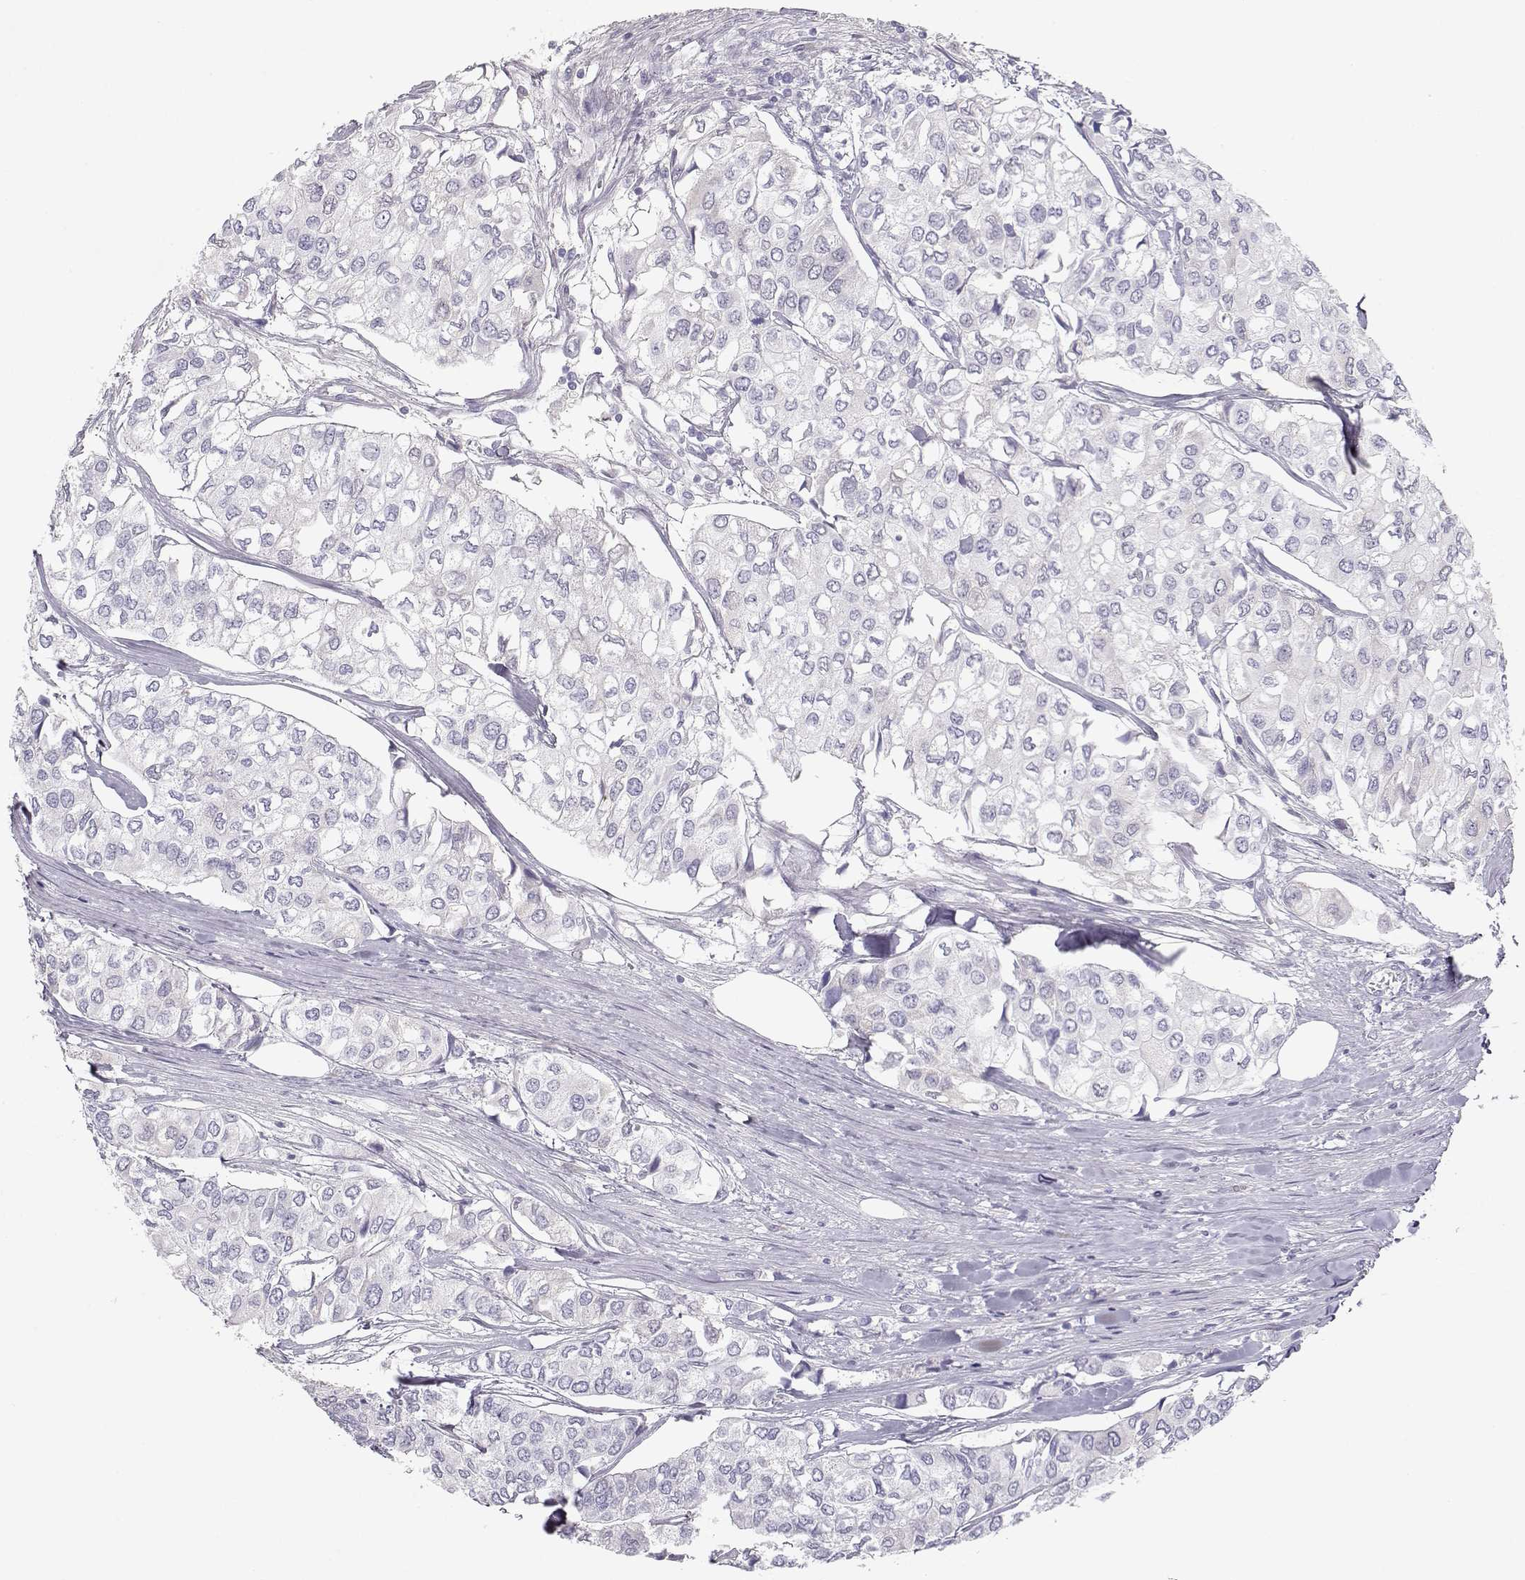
{"staining": {"intensity": "negative", "quantity": "none", "location": "none"}, "tissue": "urothelial cancer", "cell_type": "Tumor cells", "image_type": "cancer", "snomed": [{"axis": "morphology", "description": "Urothelial carcinoma, High grade"}, {"axis": "topography", "description": "Urinary bladder"}], "caption": "Protein analysis of urothelial carcinoma (high-grade) shows no significant staining in tumor cells.", "gene": "SLCO6A1", "patient": {"sex": "male", "age": 73}}